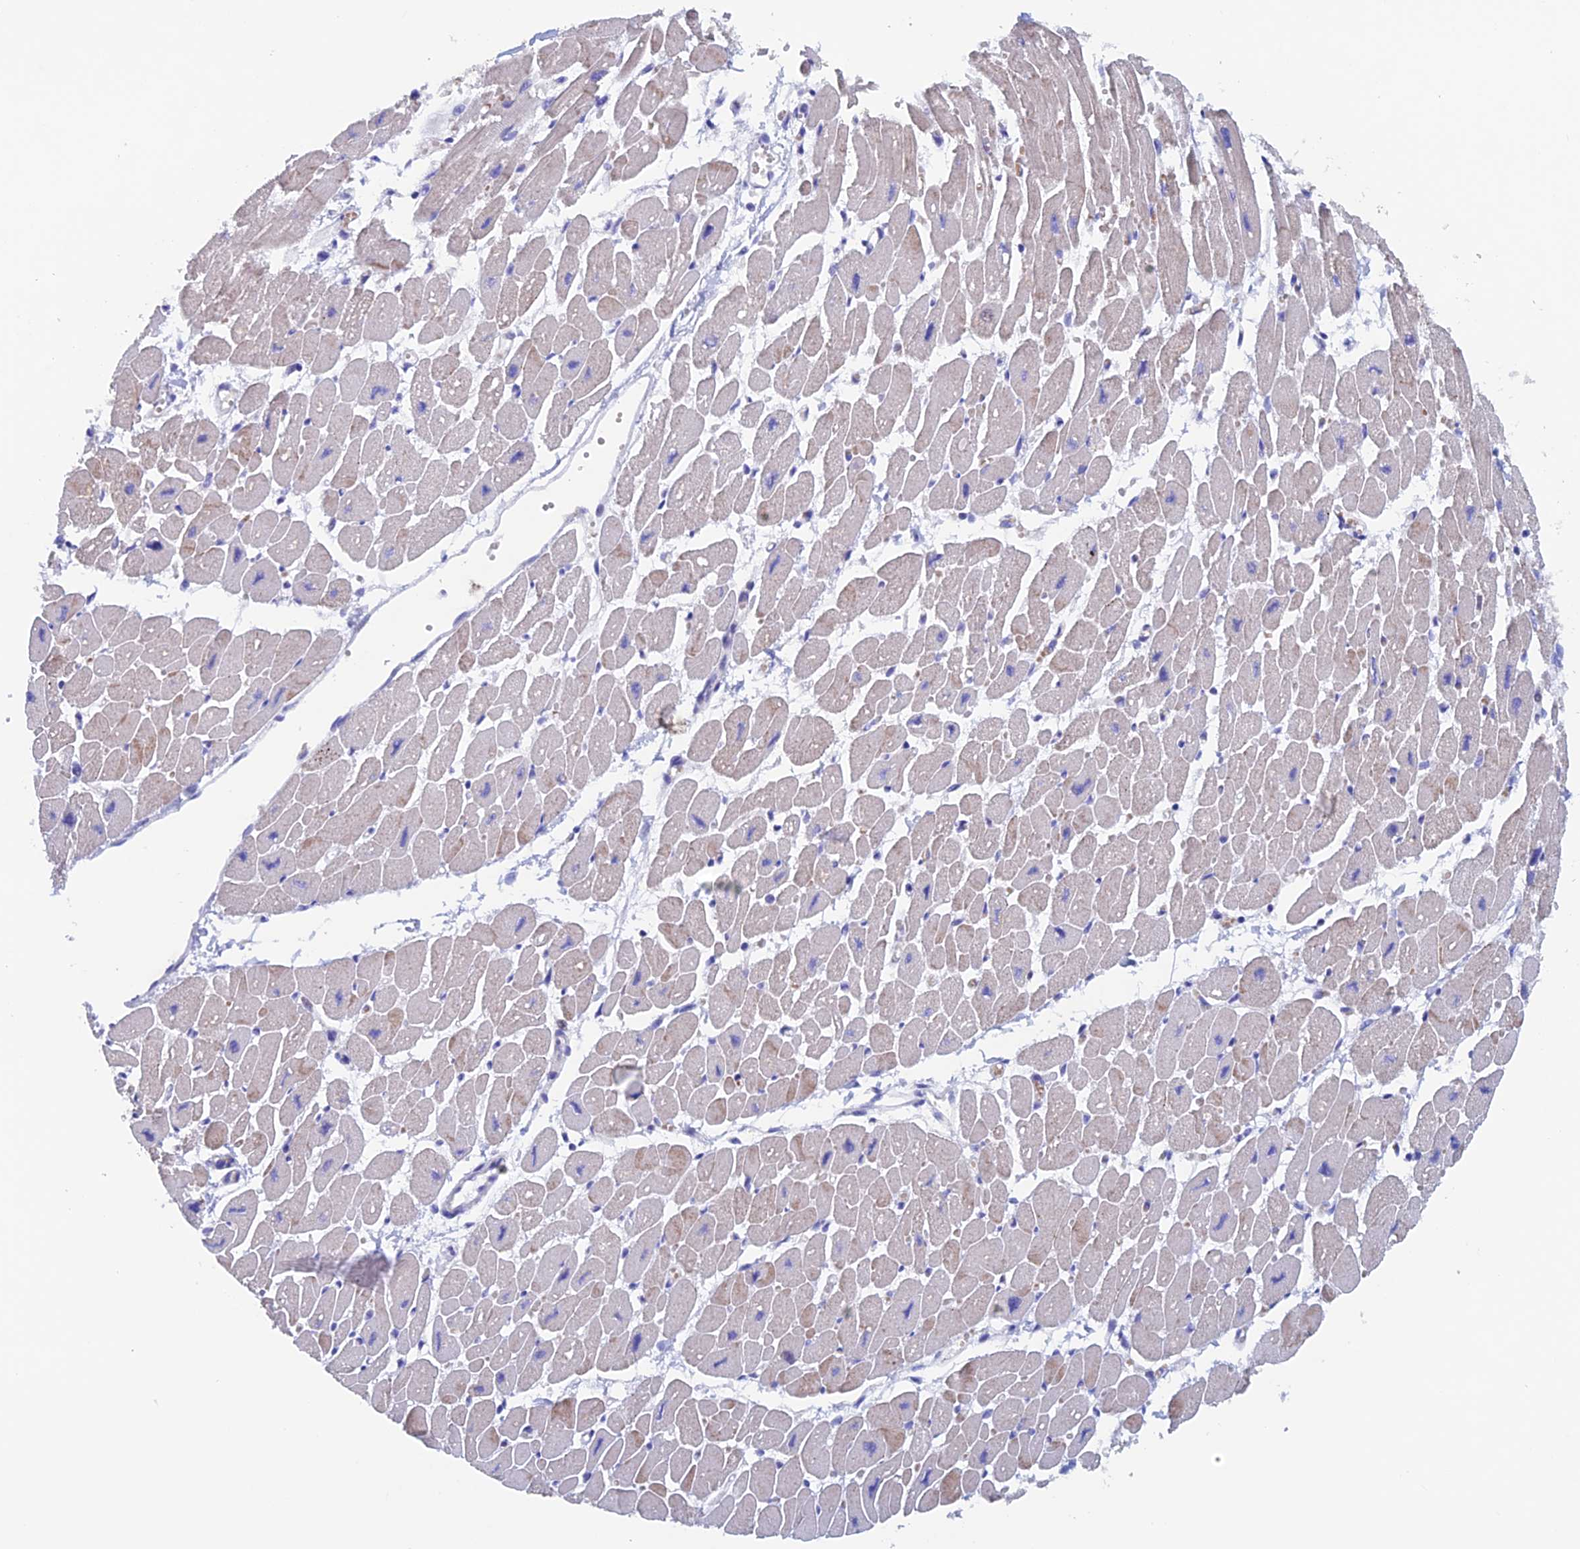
{"staining": {"intensity": "weak", "quantity": "<25%", "location": "cytoplasmic/membranous"}, "tissue": "heart muscle", "cell_type": "Cardiomyocytes", "image_type": "normal", "snomed": [{"axis": "morphology", "description": "Normal tissue, NOS"}, {"axis": "topography", "description": "Heart"}], "caption": "Cardiomyocytes show no significant protein positivity in benign heart muscle.", "gene": "PSMC3IP", "patient": {"sex": "female", "age": 54}}